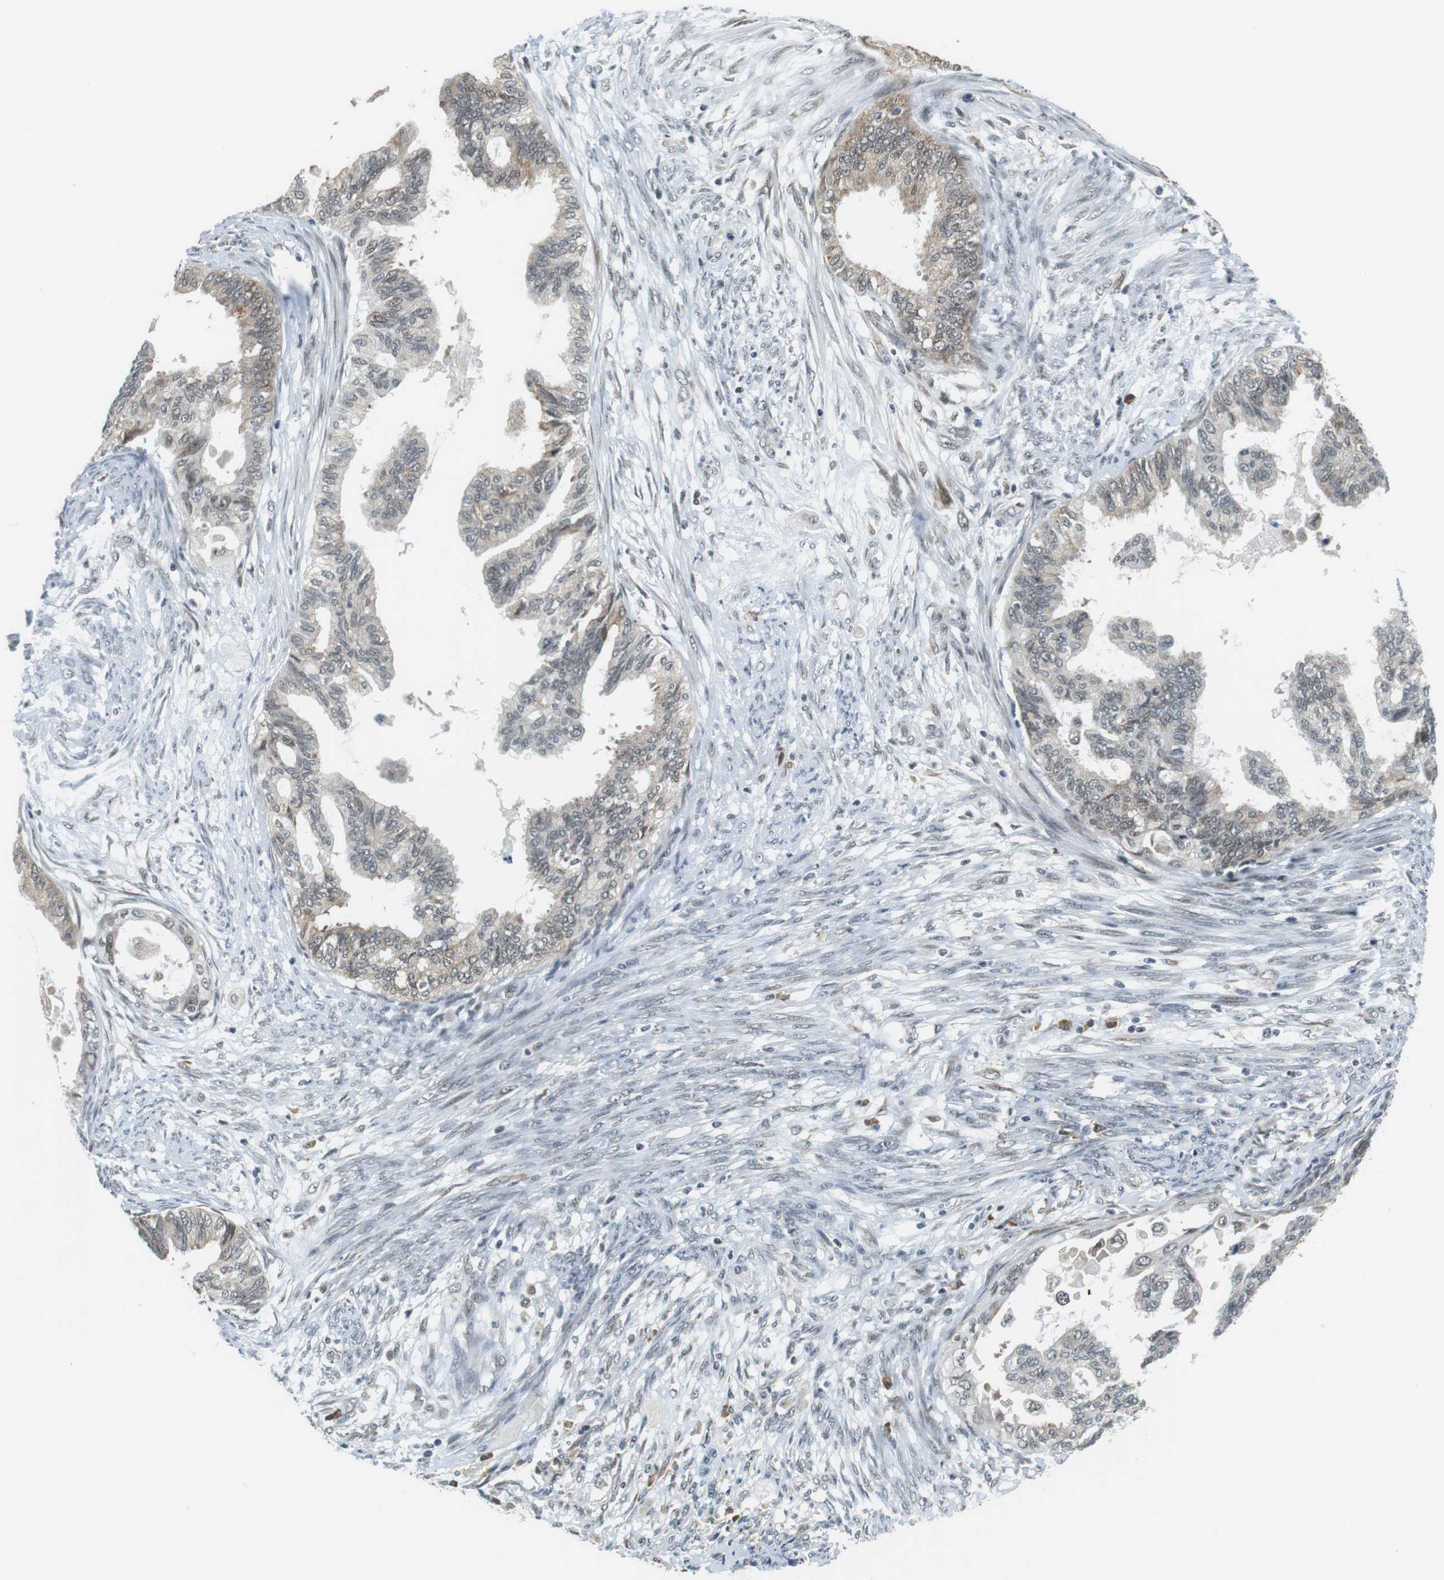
{"staining": {"intensity": "weak", "quantity": "25%-75%", "location": "nuclear"}, "tissue": "cervical cancer", "cell_type": "Tumor cells", "image_type": "cancer", "snomed": [{"axis": "morphology", "description": "Normal tissue, NOS"}, {"axis": "morphology", "description": "Adenocarcinoma, NOS"}, {"axis": "topography", "description": "Cervix"}, {"axis": "topography", "description": "Endometrium"}], "caption": "Protein staining of cervical cancer (adenocarcinoma) tissue shows weak nuclear positivity in about 25%-75% of tumor cells.", "gene": "RNF38", "patient": {"sex": "female", "age": 86}}